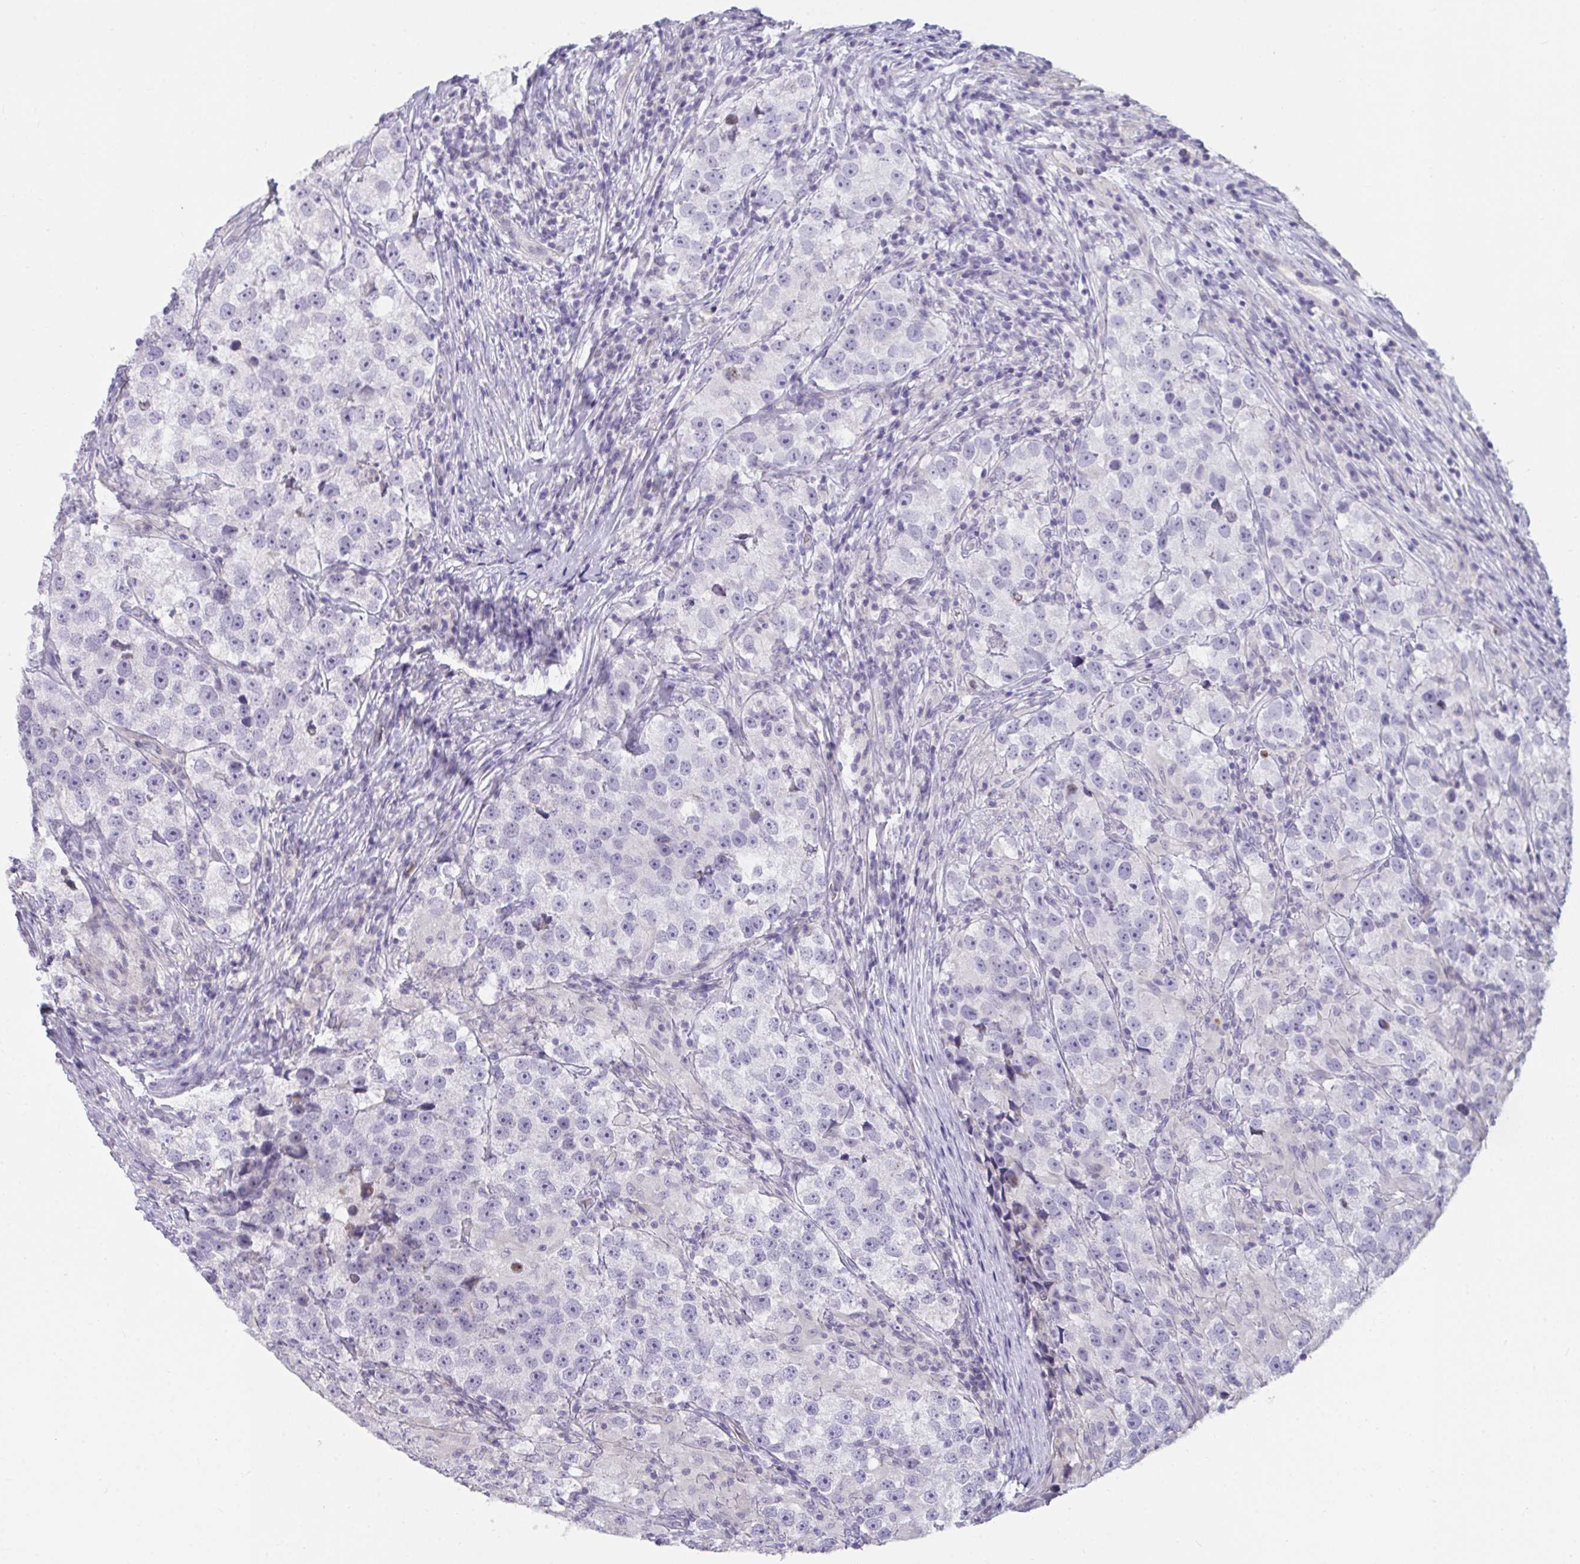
{"staining": {"intensity": "negative", "quantity": "none", "location": "none"}, "tissue": "testis cancer", "cell_type": "Tumor cells", "image_type": "cancer", "snomed": [{"axis": "morphology", "description": "Seminoma, NOS"}, {"axis": "topography", "description": "Testis"}], "caption": "Human testis seminoma stained for a protein using IHC shows no expression in tumor cells.", "gene": "SEMA6B", "patient": {"sex": "male", "age": 46}}